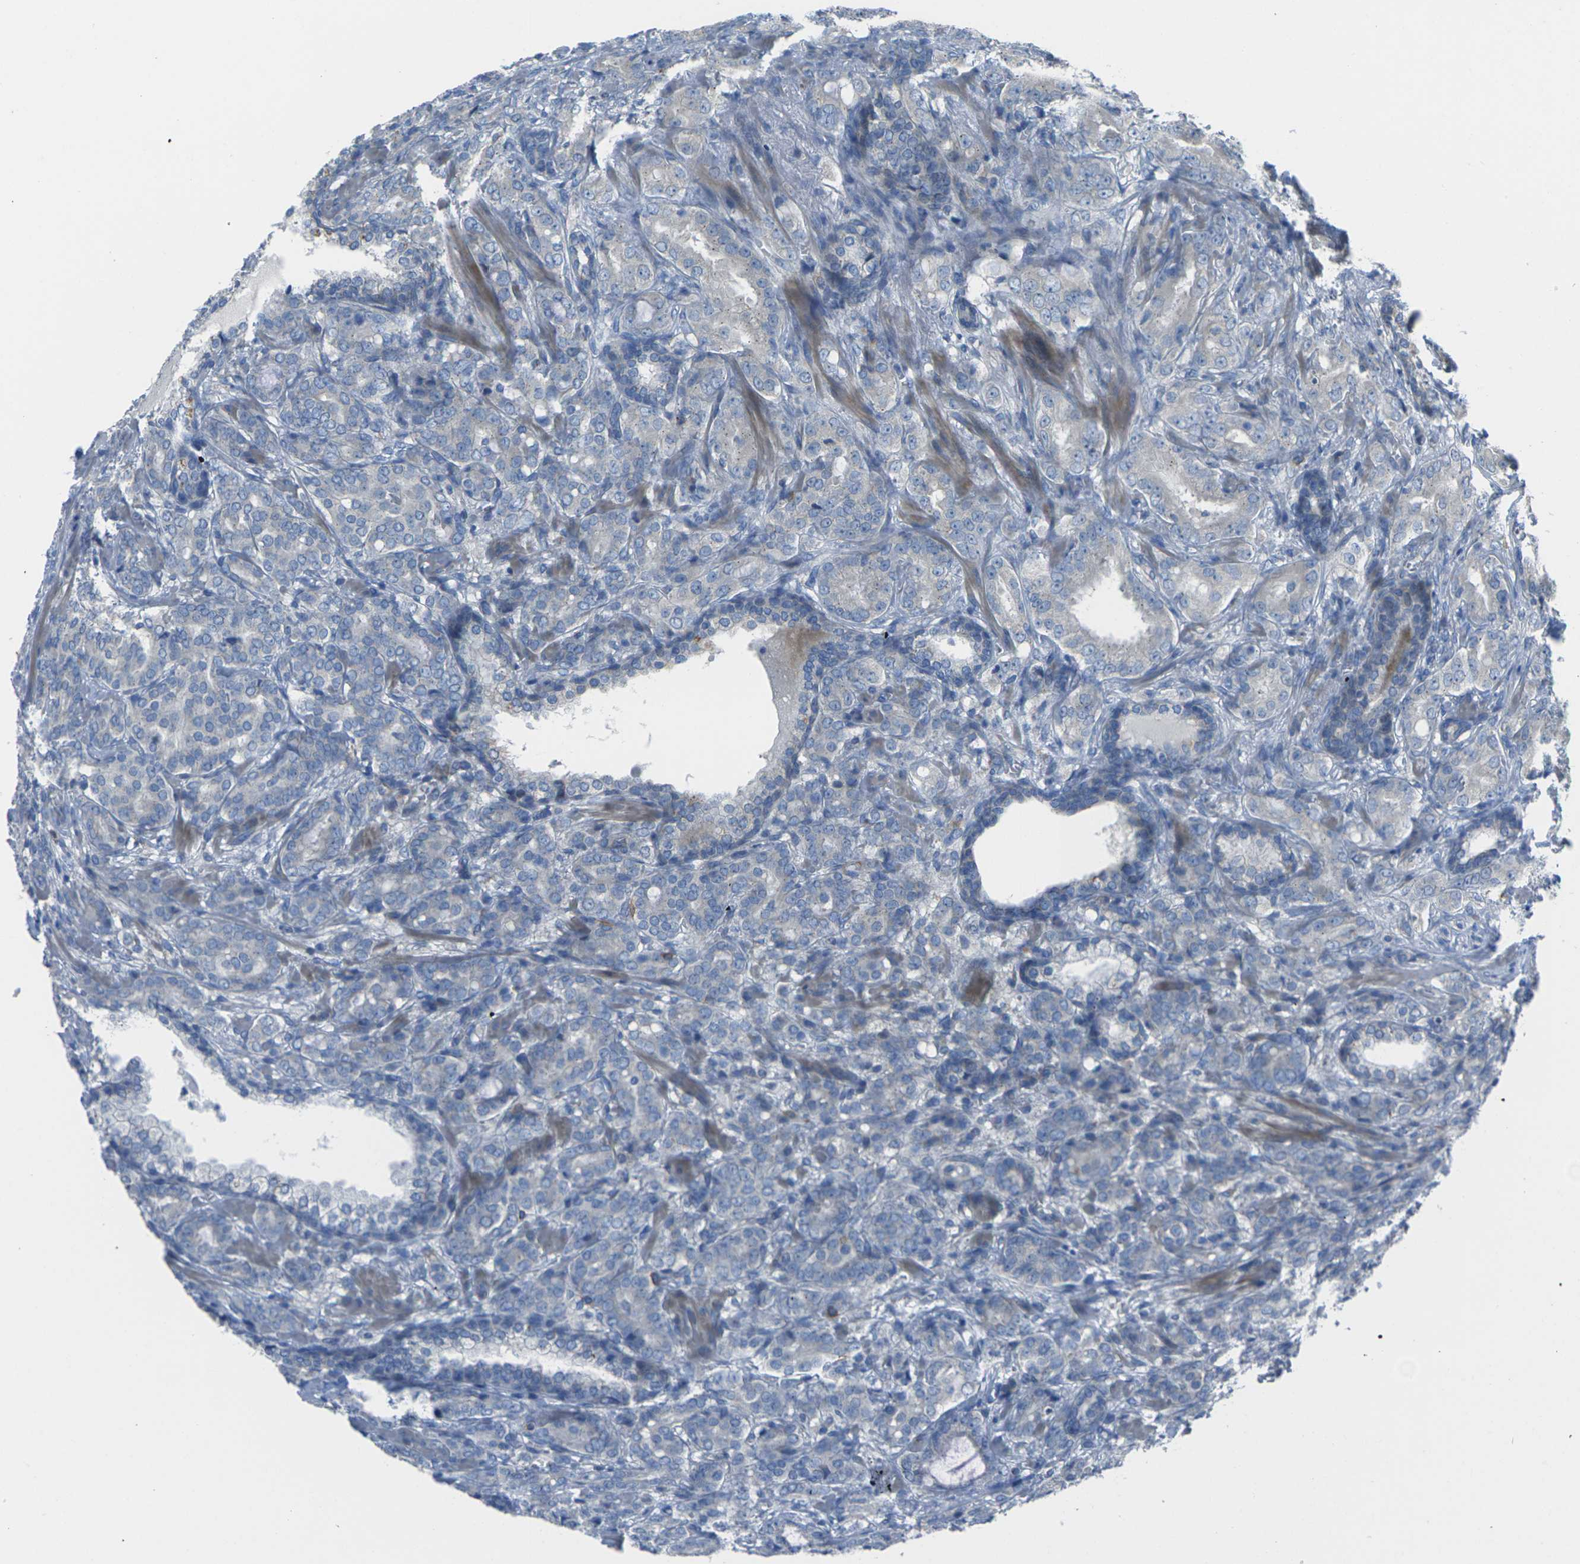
{"staining": {"intensity": "negative", "quantity": "none", "location": "none"}, "tissue": "prostate cancer", "cell_type": "Tumor cells", "image_type": "cancer", "snomed": [{"axis": "morphology", "description": "Adenocarcinoma, High grade"}, {"axis": "topography", "description": "Prostate"}], "caption": "An IHC image of prostate cancer (adenocarcinoma (high-grade)) is shown. There is no staining in tumor cells of prostate cancer (adenocarcinoma (high-grade)).", "gene": "EDNRA", "patient": {"sex": "male", "age": 64}}